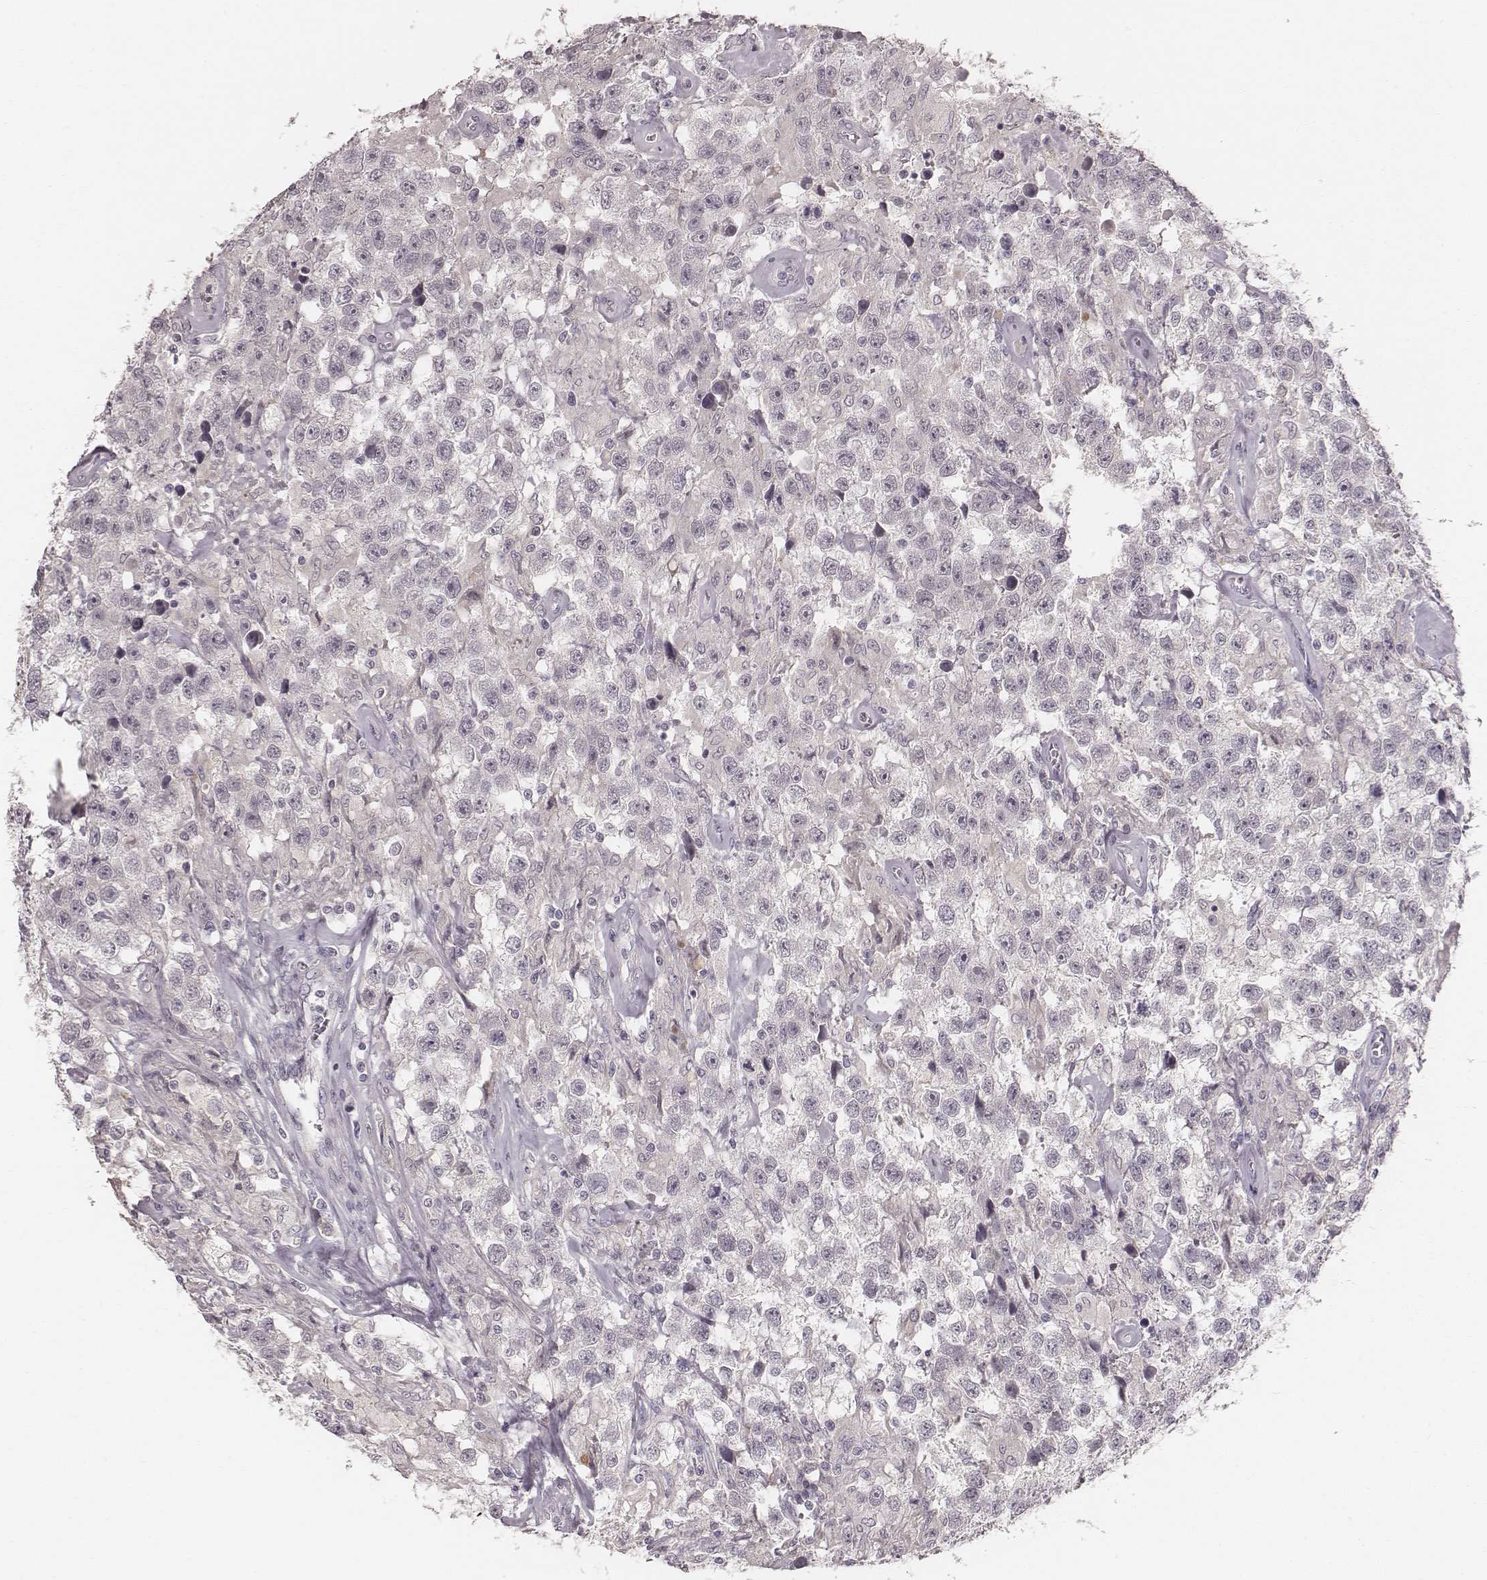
{"staining": {"intensity": "negative", "quantity": "none", "location": "none"}, "tissue": "testis cancer", "cell_type": "Tumor cells", "image_type": "cancer", "snomed": [{"axis": "morphology", "description": "Seminoma, NOS"}, {"axis": "topography", "description": "Testis"}], "caption": "This is an immunohistochemistry (IHC) photomicrograph of testis cancer. There is no positivity in tumor cells.", "gene": "LY6K", "patient": {"sex": "male", "age": 43}}